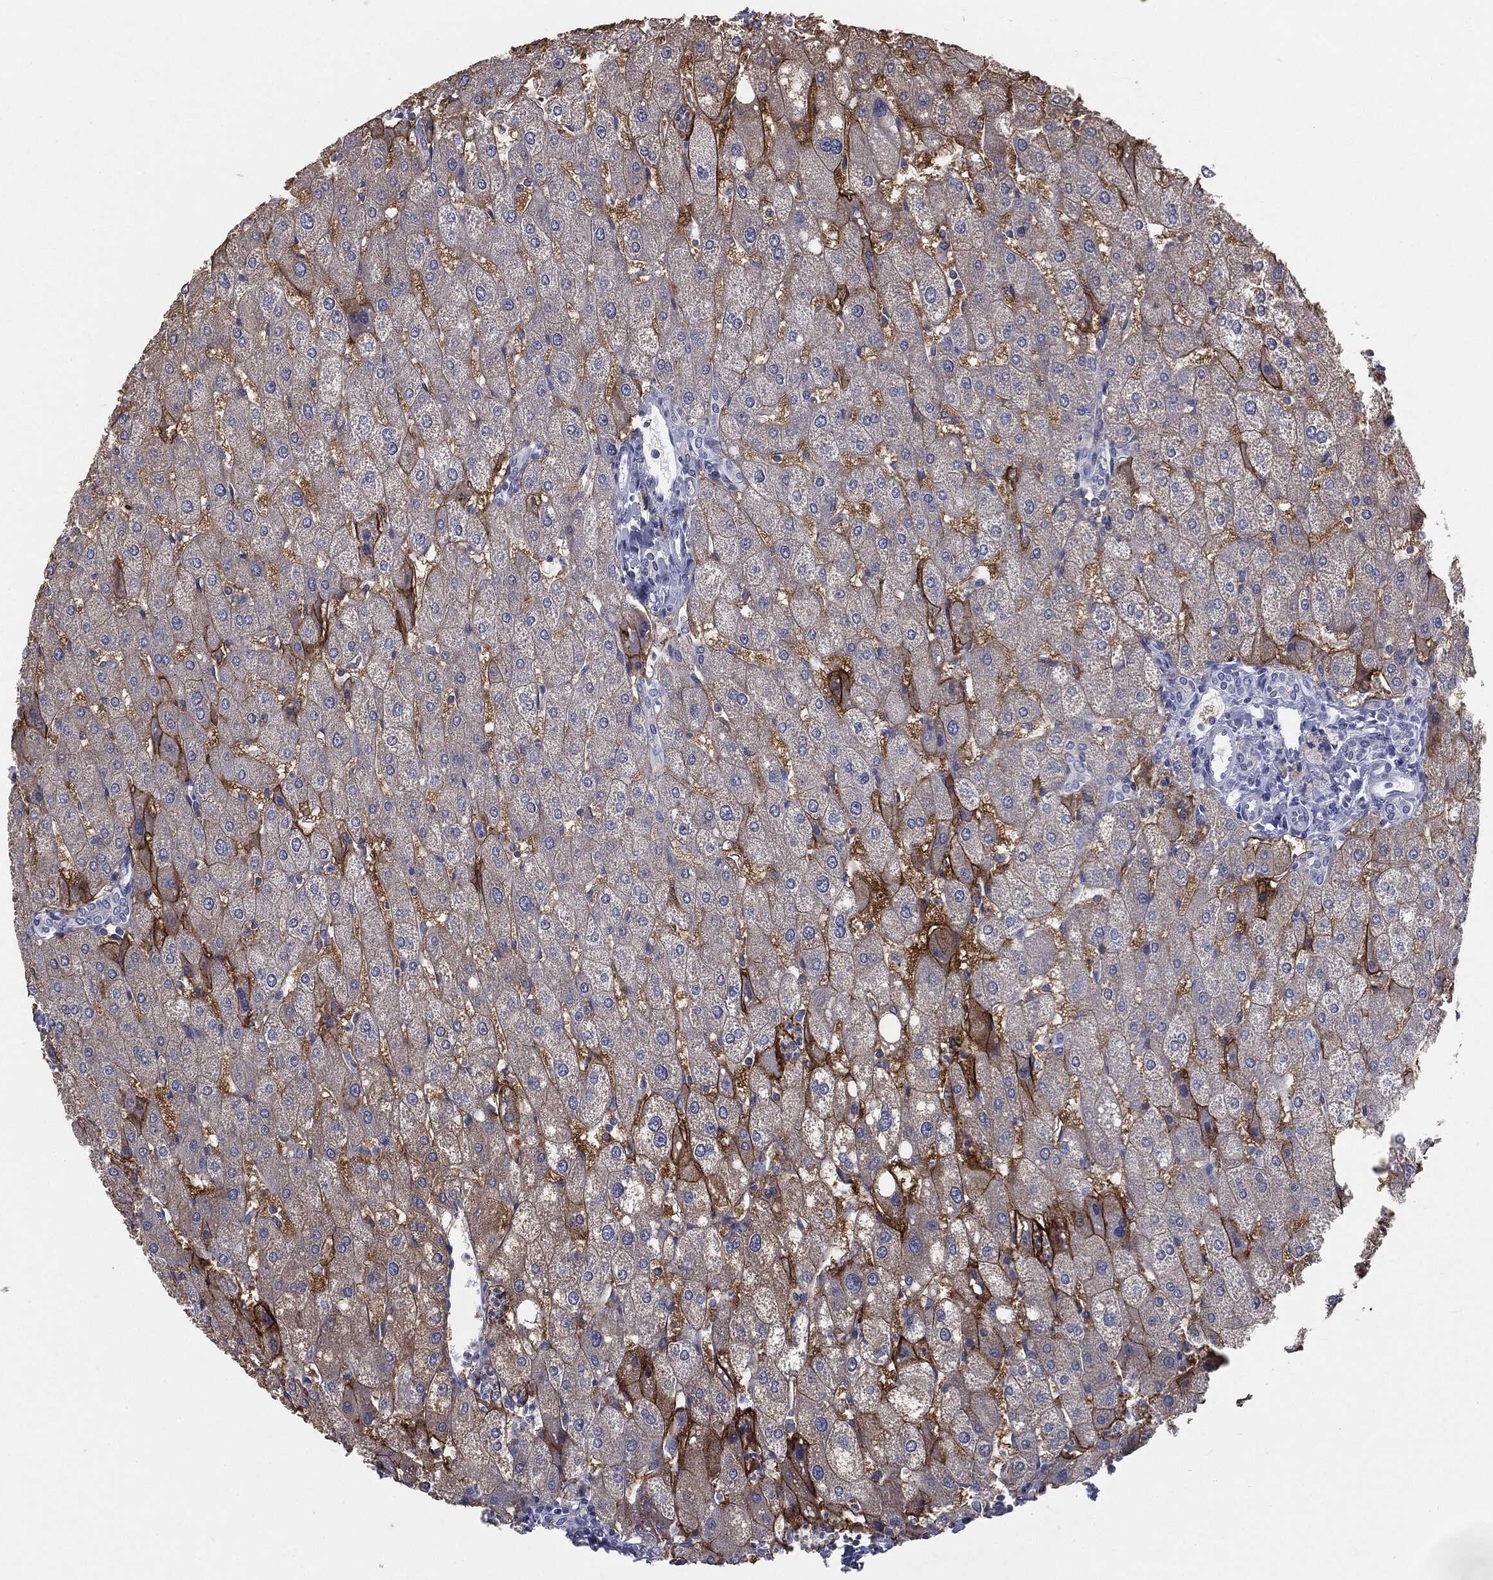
{"staining": {"intensity": "negative", "quantity": "none", "location": "none"}, "tissue": "liver", "cell_type": "Cholangiocytes", "image_type": "normal", "snomed": [{"axis": "morphology", "description": "Normal tissue, NOS"}, {"axis": "topography", "description": "Liver"}], "caption": "This is an immunohistochemistry micrograph of benign liver. There is no positivity in cholangiocytes.", "gene": "SLC2A2", "patient": {"sex": "male", "age": 67}}